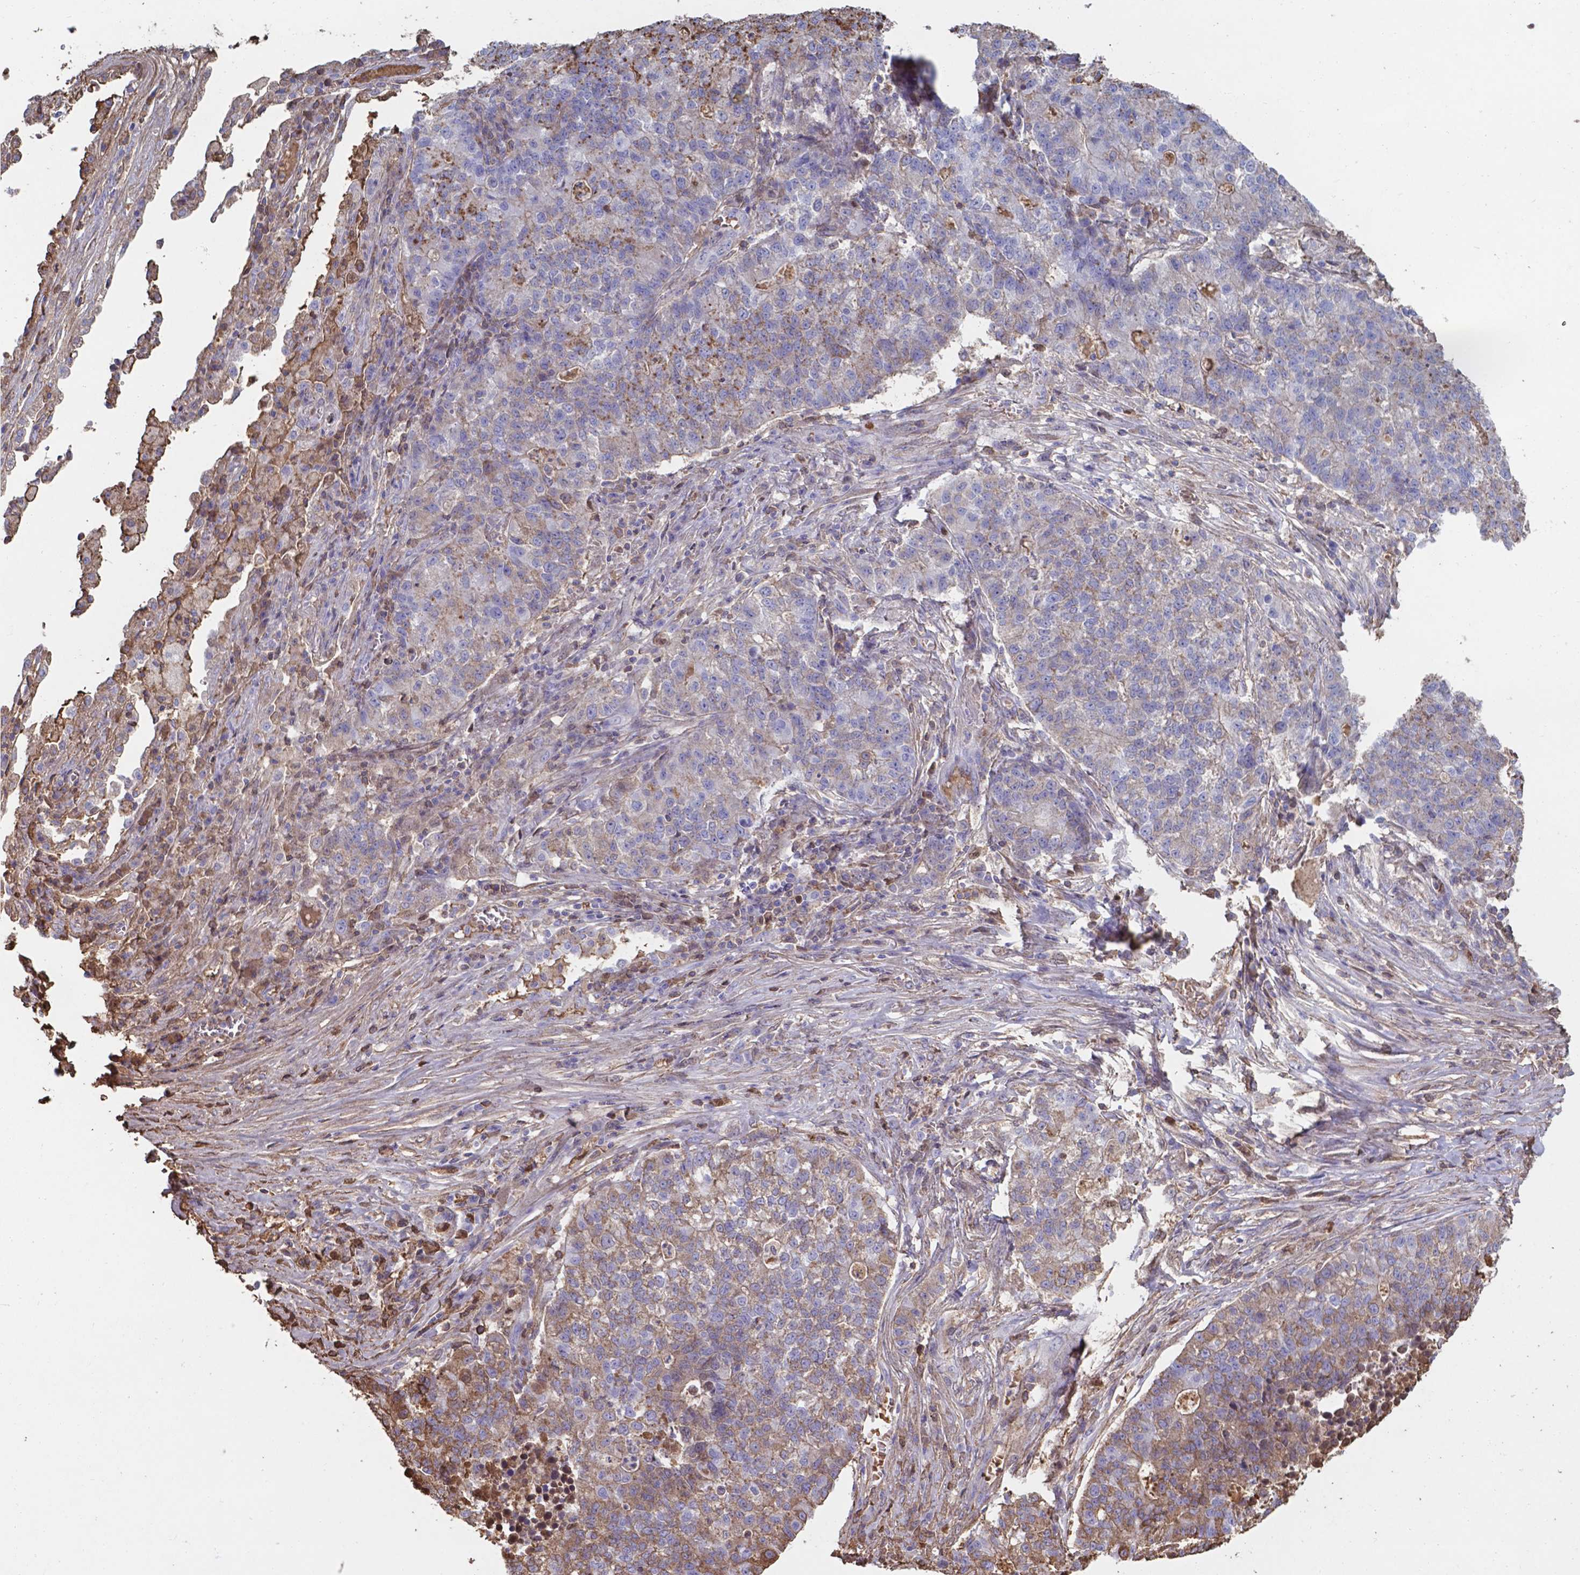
{"staining": {"intensity": "moderate", "quantity": "<25%", "location": "cytoplasmic/membranous"}, "tissue": "lung cancer", "cell_type": "Tumor cells", "image_type": "cancer", "snomed": [{"axis": "morphology", "description": "Adenocarcinoma, NOS"}, {"axis": "topography", "description": "Lung"}], "caption": "Human lung cancer (adenocarcinoma) stained with a brown dye reveals moderate cytoplasmic/membranous positive expression in approximately <25% of tumor cells.", "gene": "SERPINA1", "patient": {"sex": "male", "age": 57}}